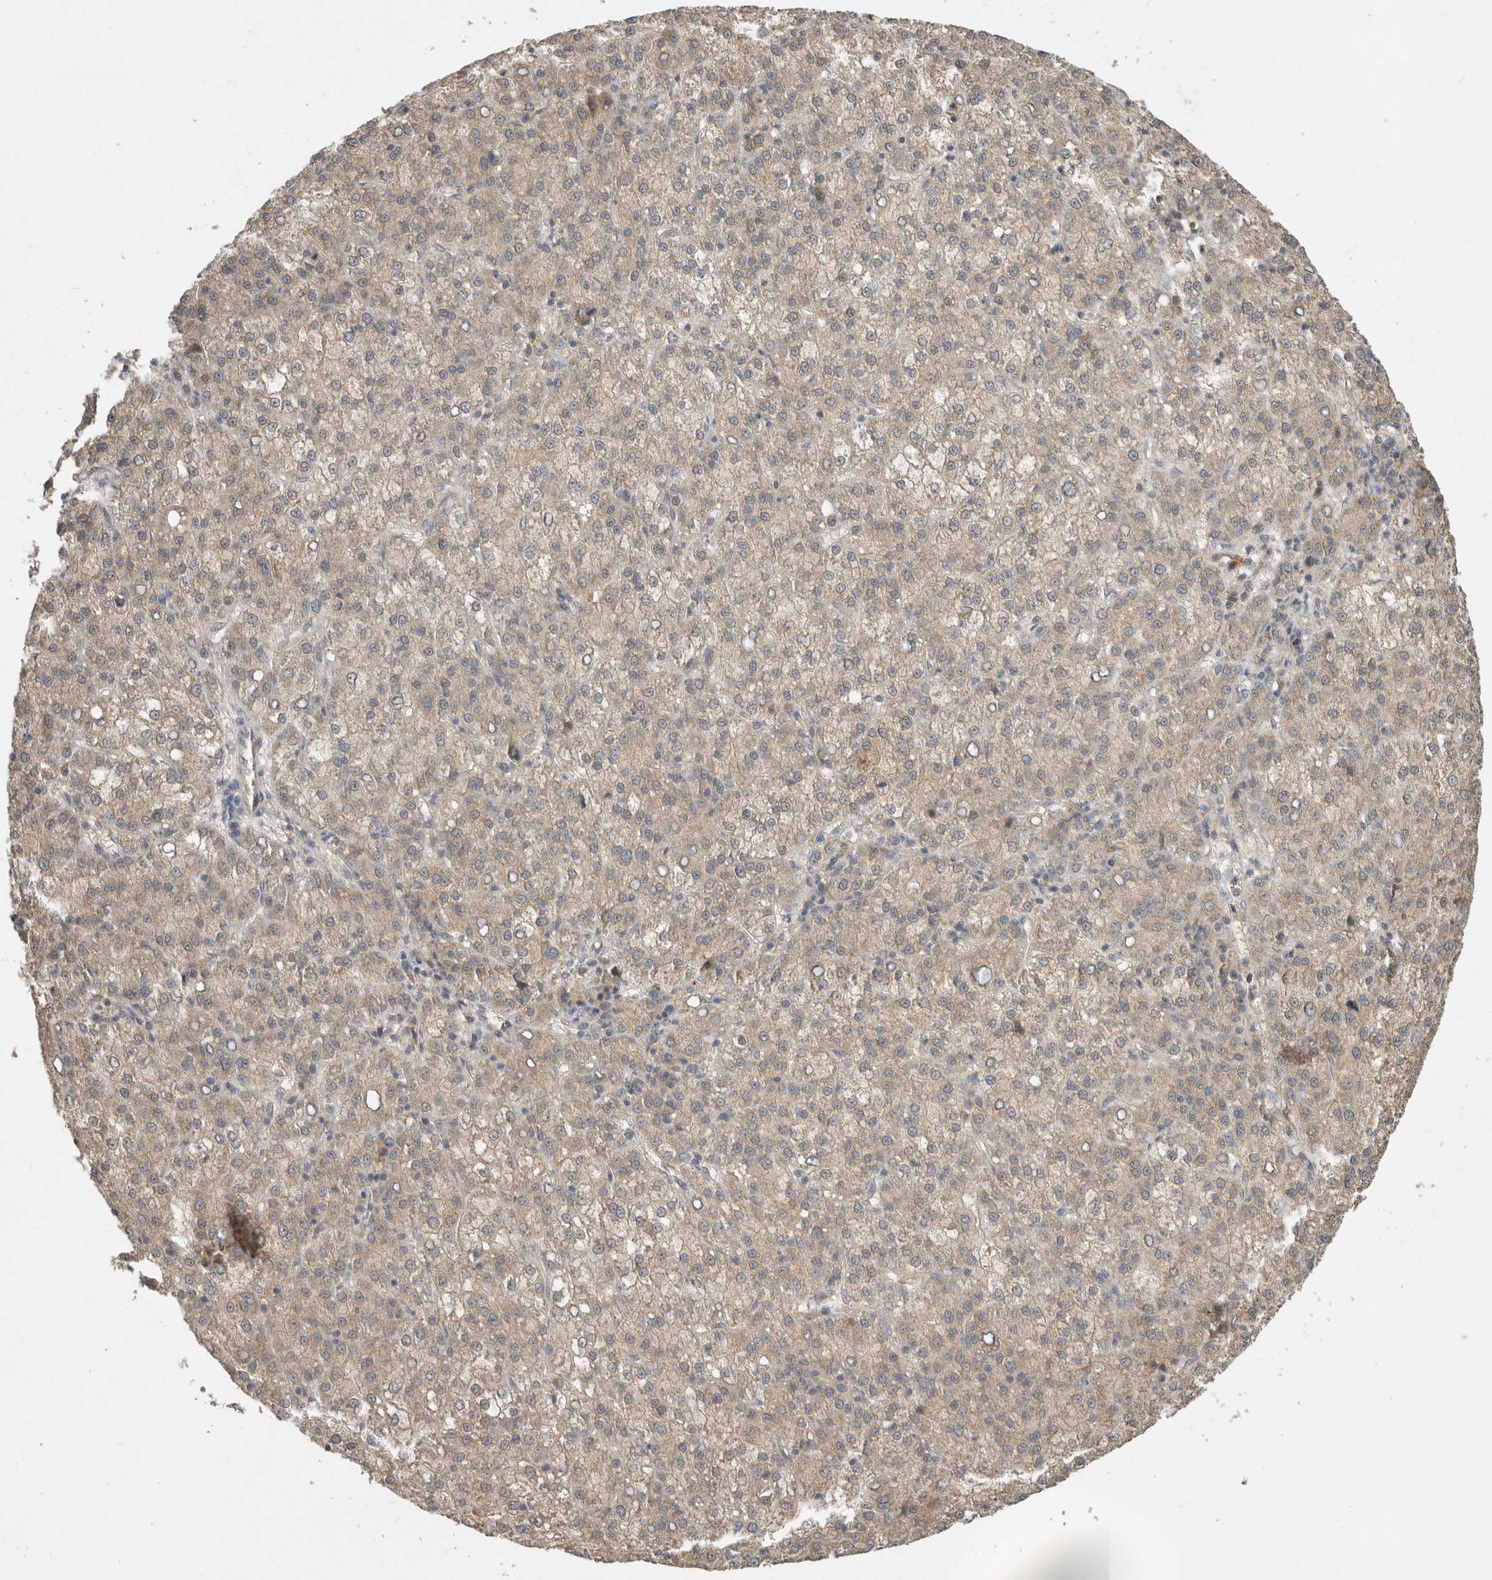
{"staining": {"intensity": "weak", "quantity": ">75%", "location": "cytoplasmic/membranous"}, "tissue": "liver cancer", "cell_type": "Tumor cells", "image_type": "cancer", "snomed": [{"axis": "morphology", "description": "Carcinoma, Hepatocellular, NOS"}, {"axis": "topography", "description": "Liver"}], "caption": "Liver hepatocellular carcinoma tissue shows weak cytoplasmic/membranous expression in about >75% of tumor cells The protein of interest is stained brown, and the nuclei are stained in blue (DAB IHC with brightfield microscopy, high magnification).", "gene": "LOXL2", "patient": {"sex": "female", "age": 58}}